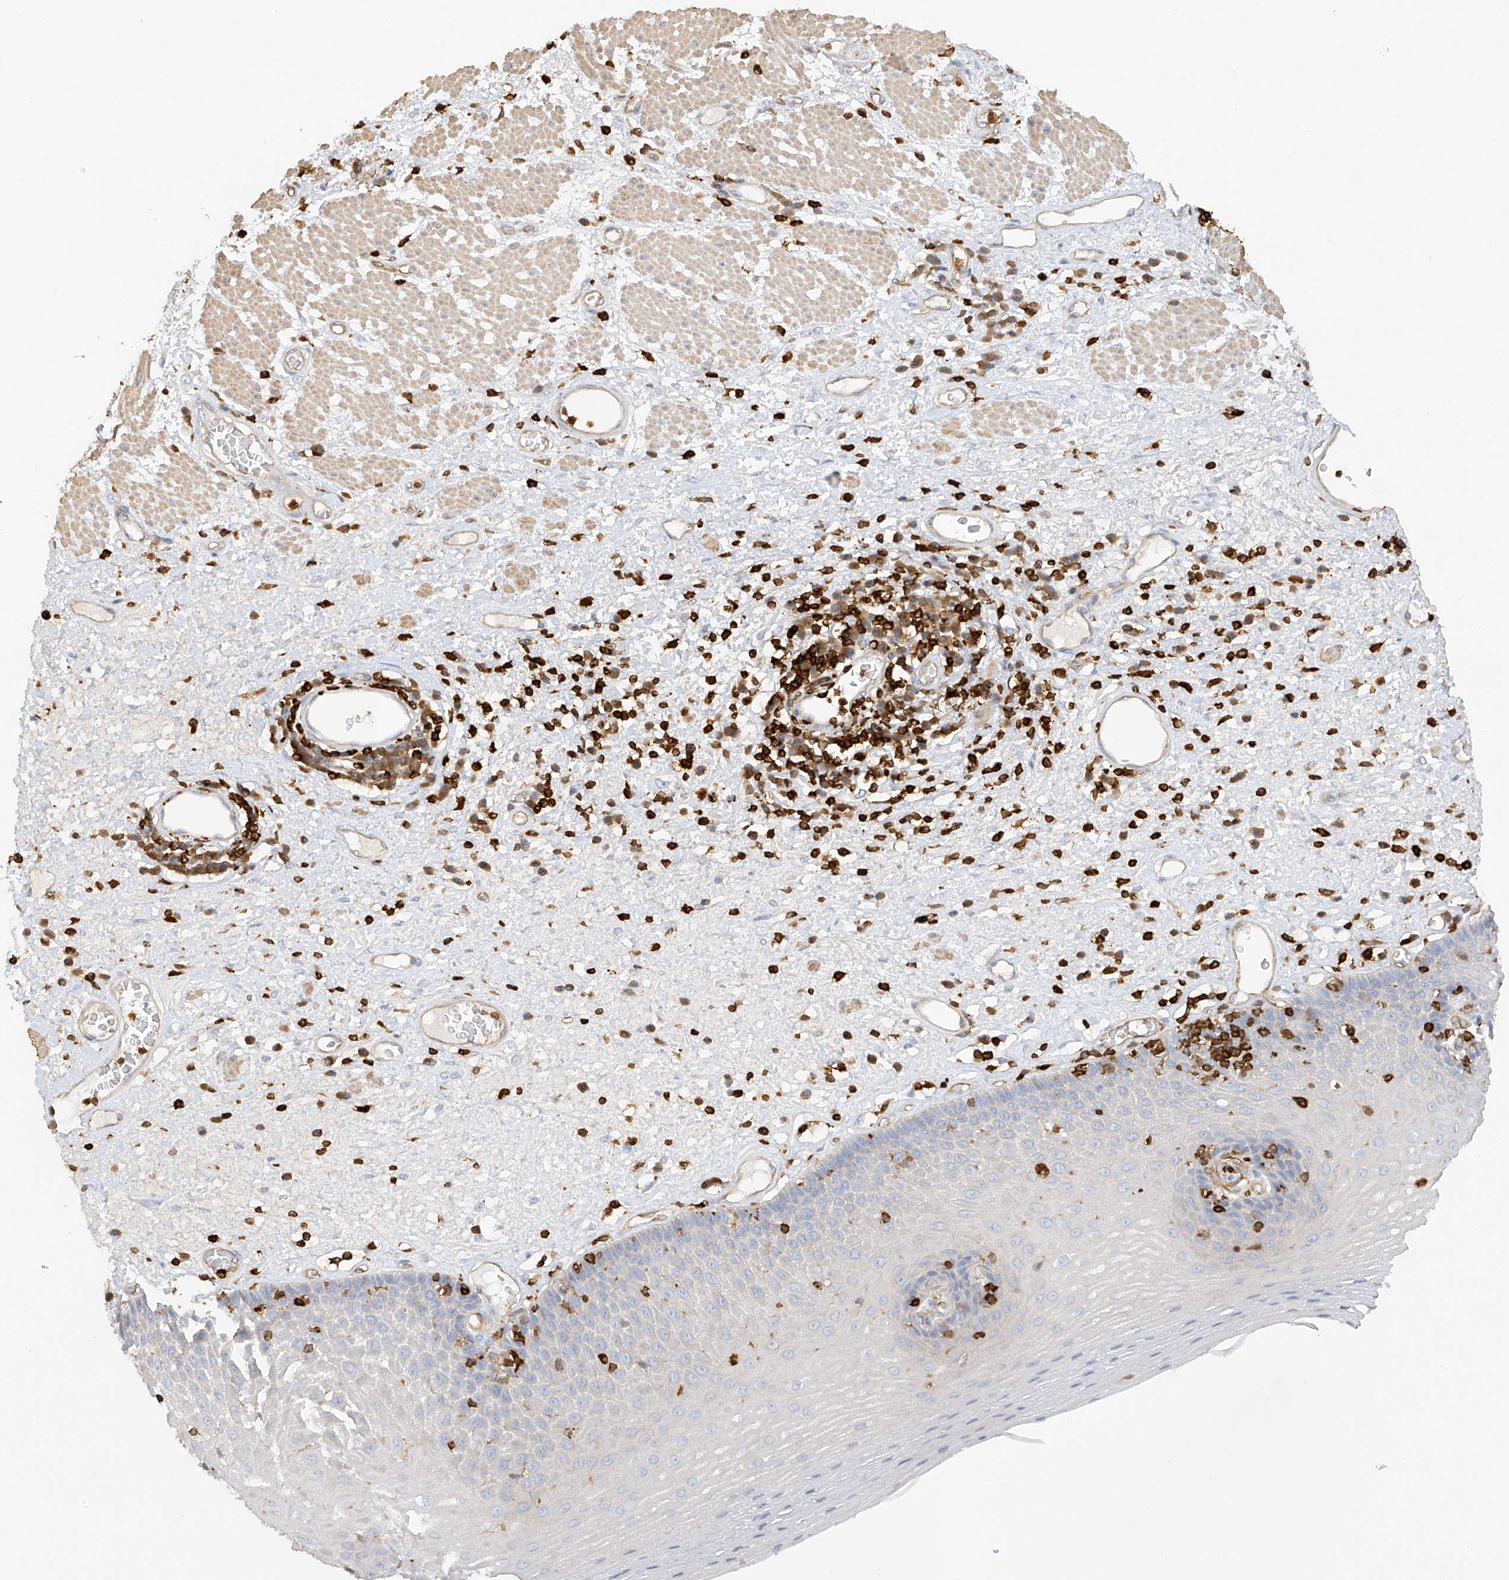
{"staining": {"intensity": "negative", "quantity": "none", "location": "none"}, "tissue": "esophagus", "cell_type": "Squamous epithelial cells", "image_type": "normal", "snomed": [{"axis": "morphology", "description": "Normal tissue, NOS"}, {"axis": "morphology", "description": "Adenocarcinoma, NOS"}, {"axis": "topography", "description": "Esophagus"}], "caption": "DAB (3,3'-diaminobenzidine) immunohistochemical staining of normal human esophagus displays no significant expression in squamous epithelial cells.", "gene": "ARHGAP25", "patient": {"sex": "male", "age": 62}}